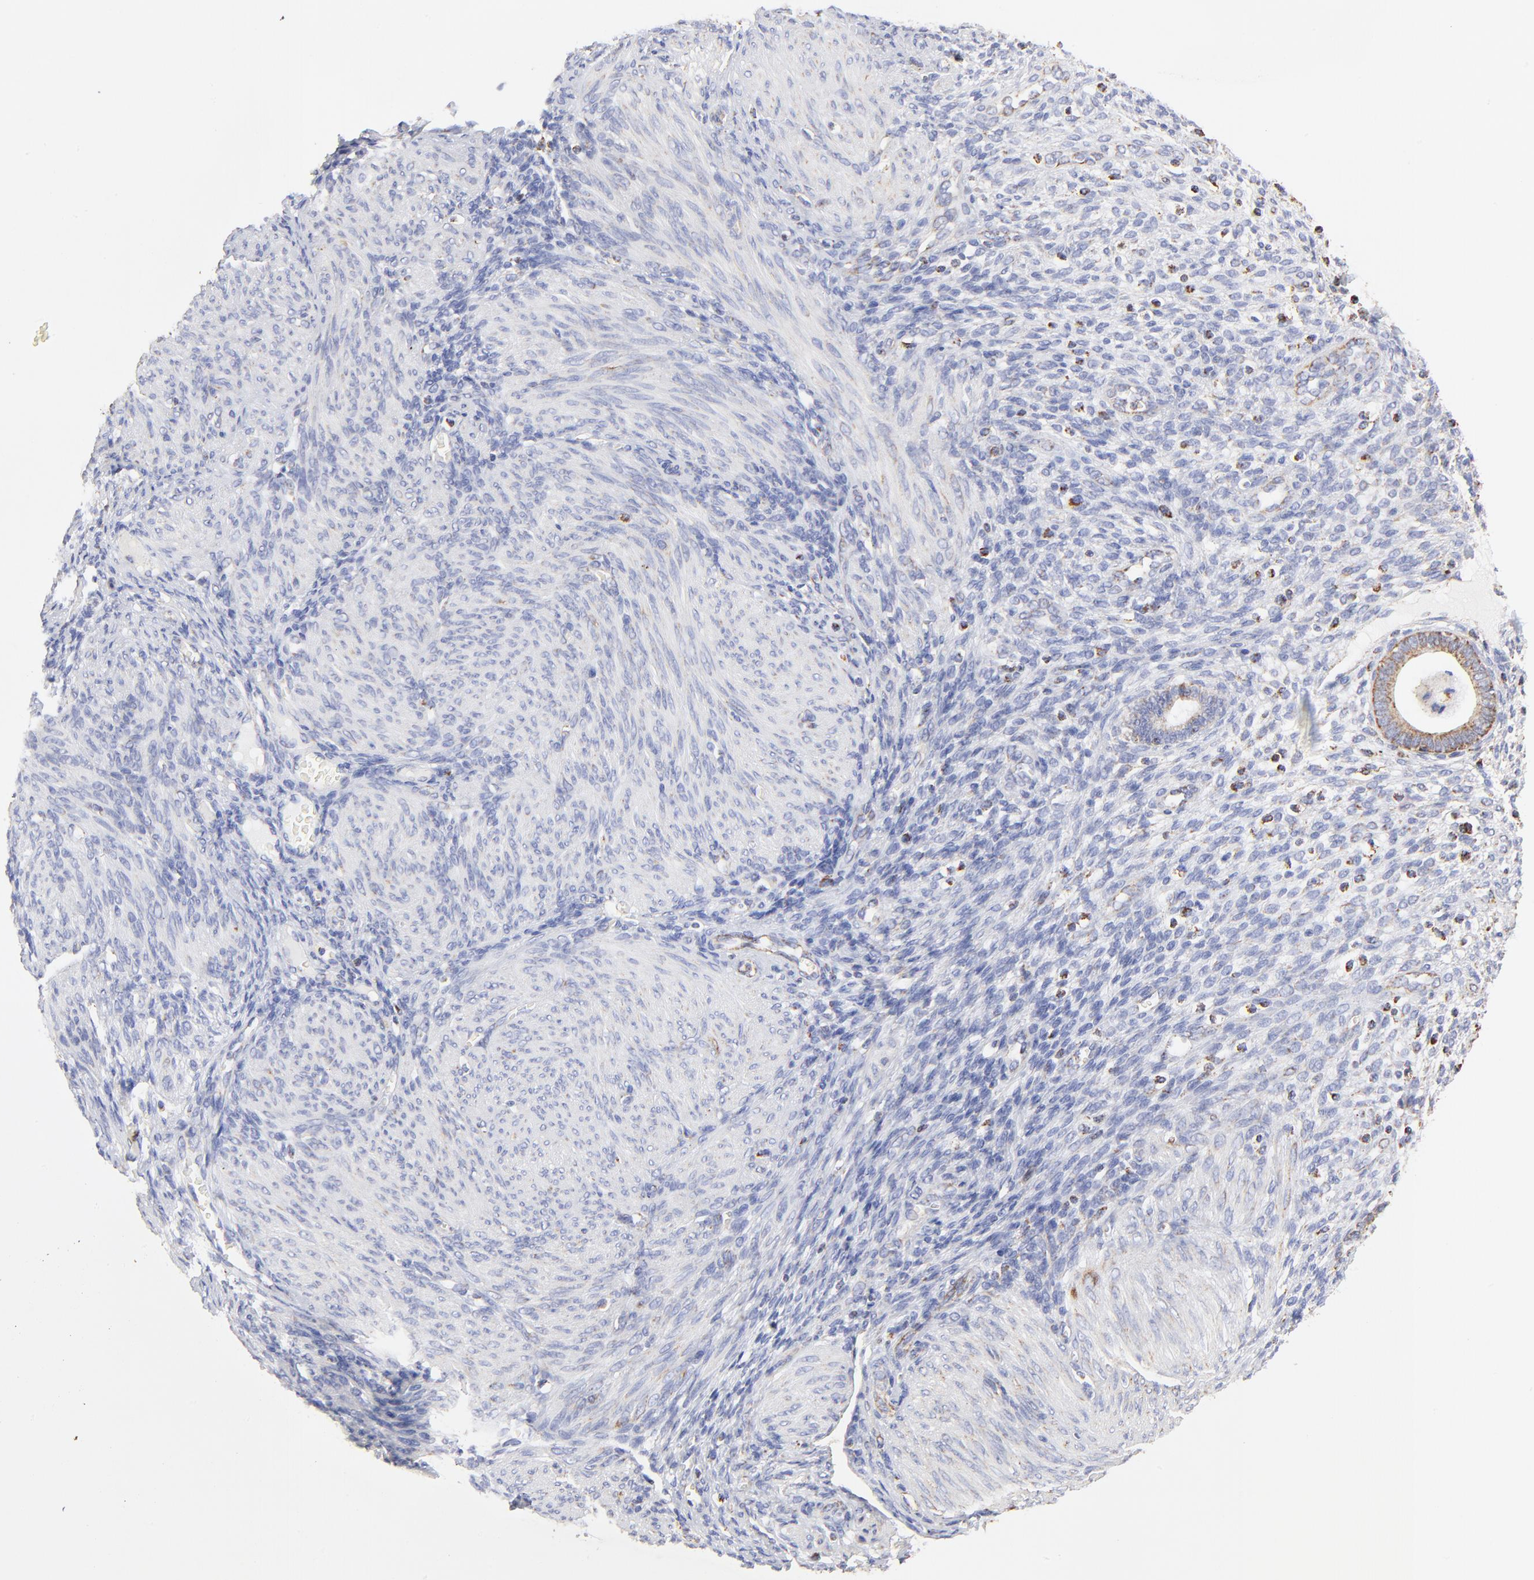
{"staining": {"intensity": "moderate", "quantity": ">75%", "location": "cytoplasmic/membranous"}, "tissue": "endometrium", "cell_type": "Cells in endometrial stroma", "image_type": "normal", "snomed": [{"axis": "morphology", "description": "Normal tissue, NOS"}, {"axis": "topography", "description": "Endometrium"}], "caption": "Protein staining by immunohistochemistry (IHC) exhibits moderate cytoplasmic/membranous expression in about >75% of cells in endometrial stroma in benign endometrium. (DAB IHC, brown staining for protein, blue staining for nuclei).", "gene": "COX4I1", "patient": {"sex": "female", "age": 72}}